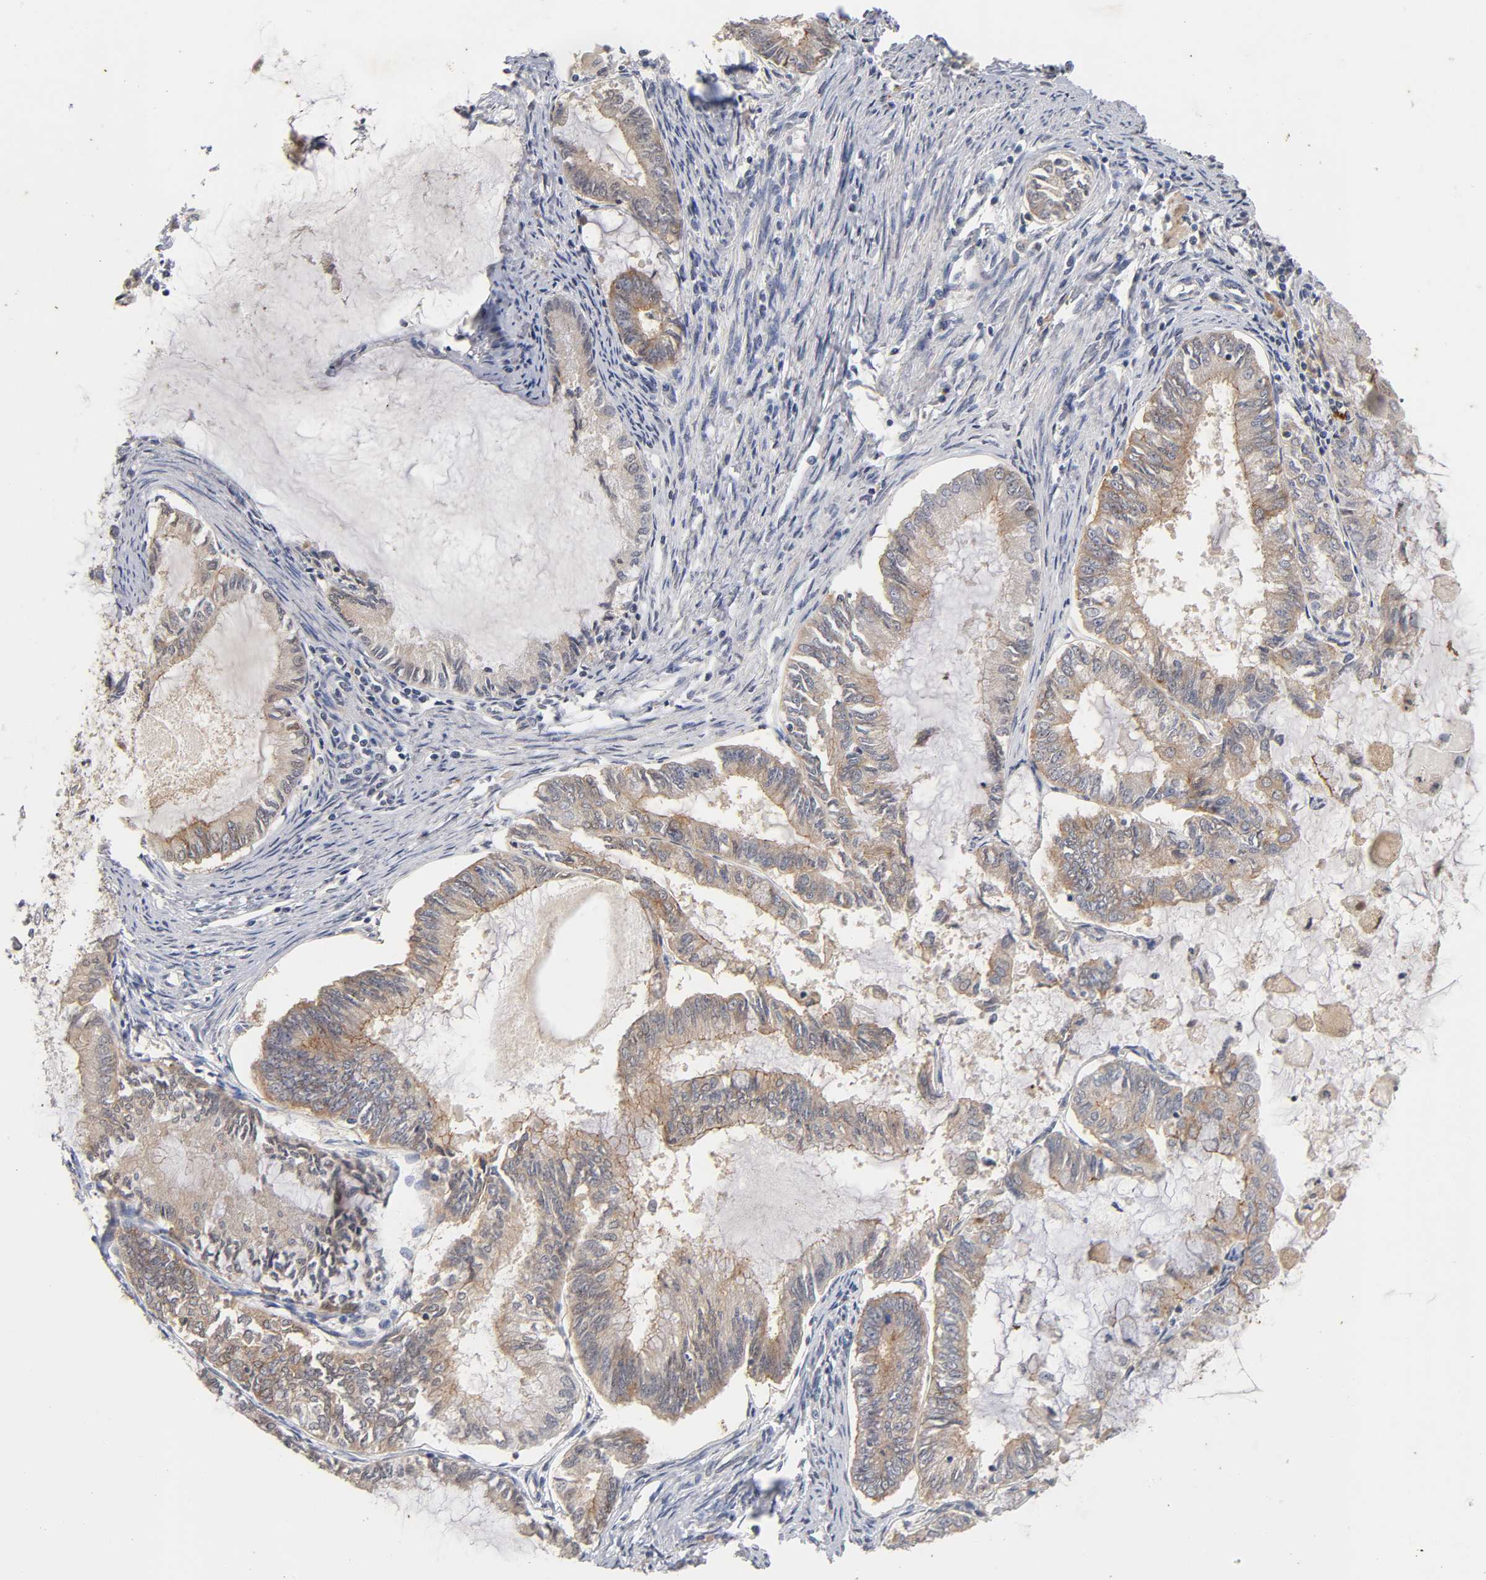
{"staining": {"intensity": "moderate", "quantity": ">75%", "location": "cytoplasmic/membranous"}, "tissue": "endometrial cancer", "cell_type": "Tumor cells", "image_type": "cancer", "snomed": [{"axis": "morphology", "description": "Adenocarcinoma, NOS"}, {"axis": "topography", "description": "Endometrium"}], "caption": "IHC micrograph of endometrial cancer stained for a protein (brown), which demonstrates medium levels of moderate cytoplasmic/membranous expression in about >75% of tumor cells.", "gene": "CXADR", "patient": {"sex": "female", "age": 86}}